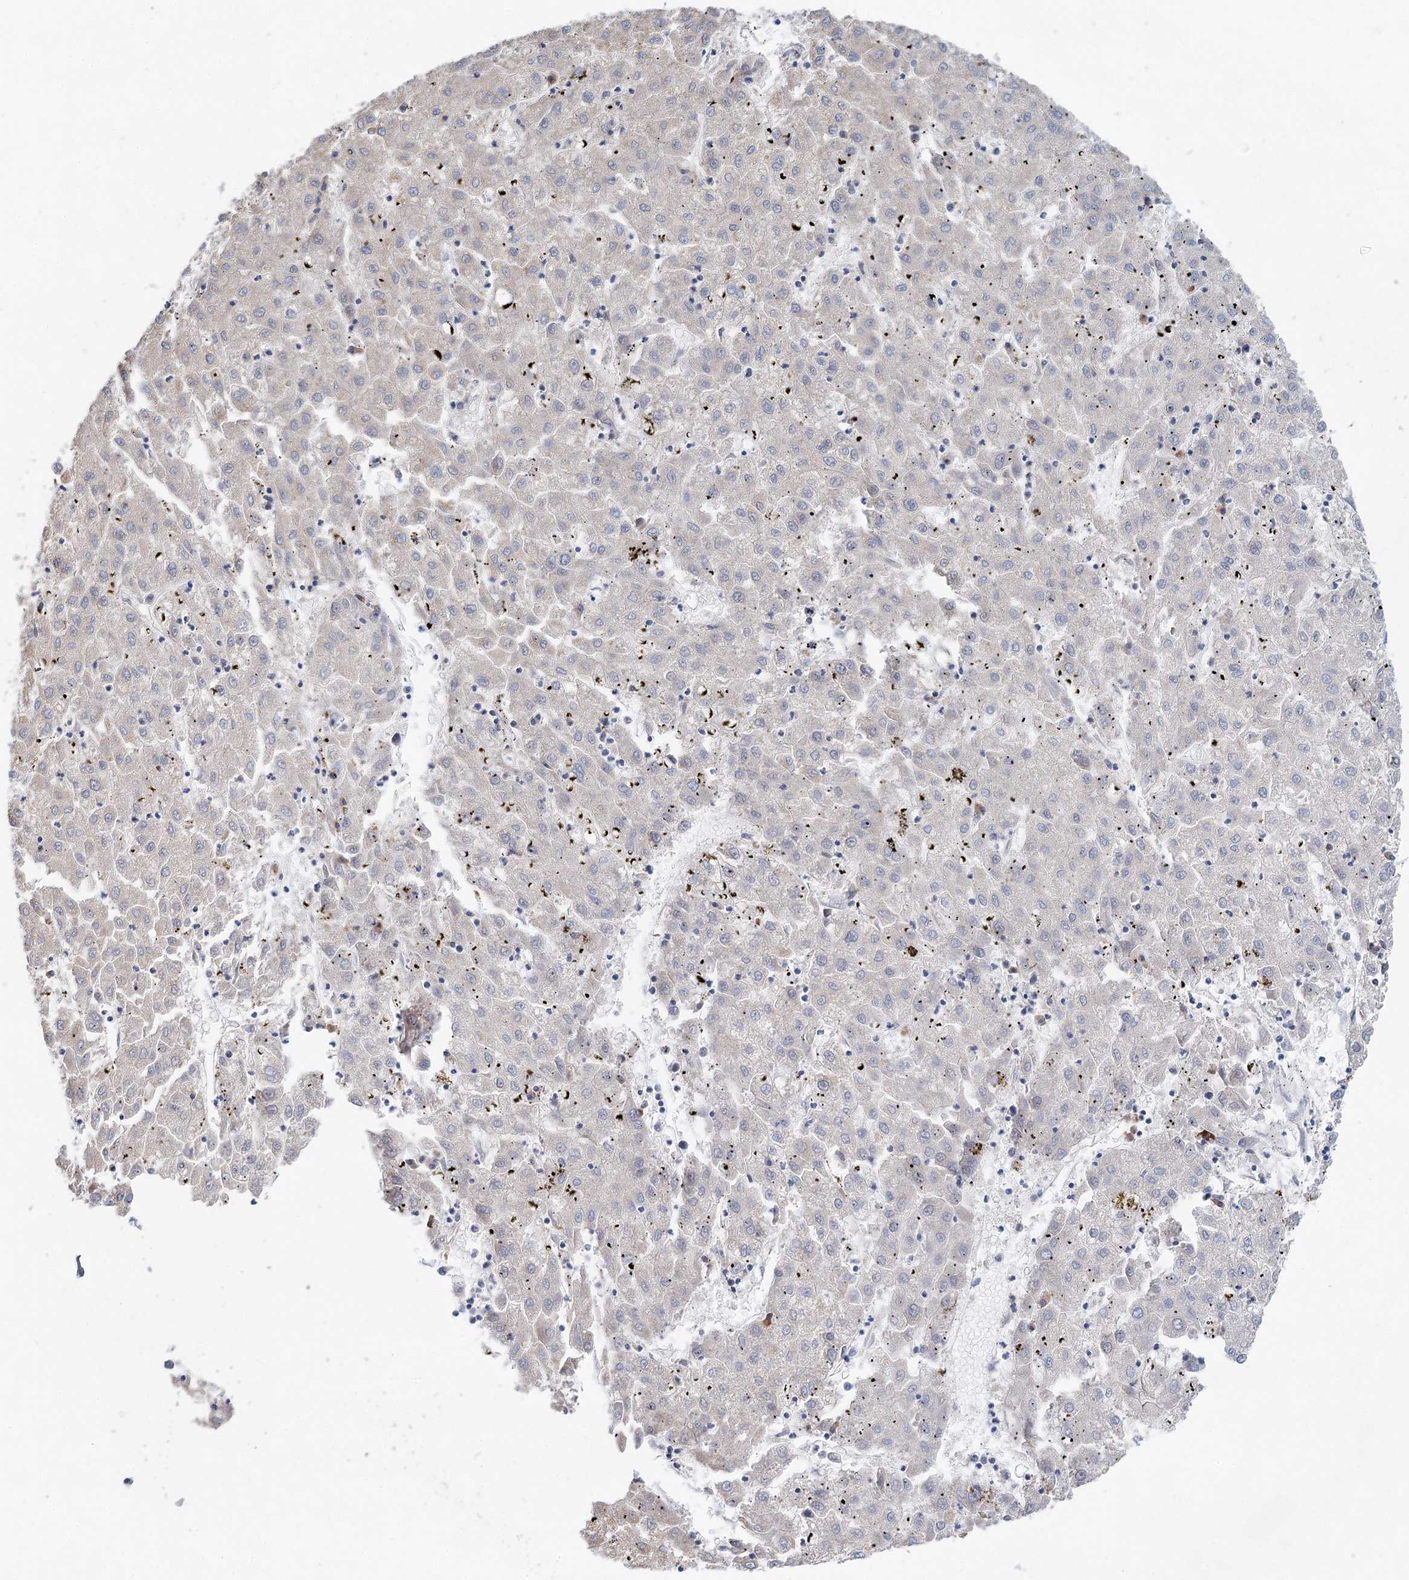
{"staining": {"intensity": "negative", "quantity": "none", "location": "none"}, "tissue": "liver cancer", "cell_type": "Tumor cells", "image_type": "cancer", "snomed": [{"axis": "morphology", "description": "Carcinoma, Hepatocellular, NOS"}, {"axis": "topography", "description": "Liver"}], "caption": "Tumor cells are negative for brown protein staining in hepatocellular carcinoma (liver). (IHC, brightfield microscopy, high magnification).", "gene": "BLTP1", "patient": {"sex": "male", "age": 72}}